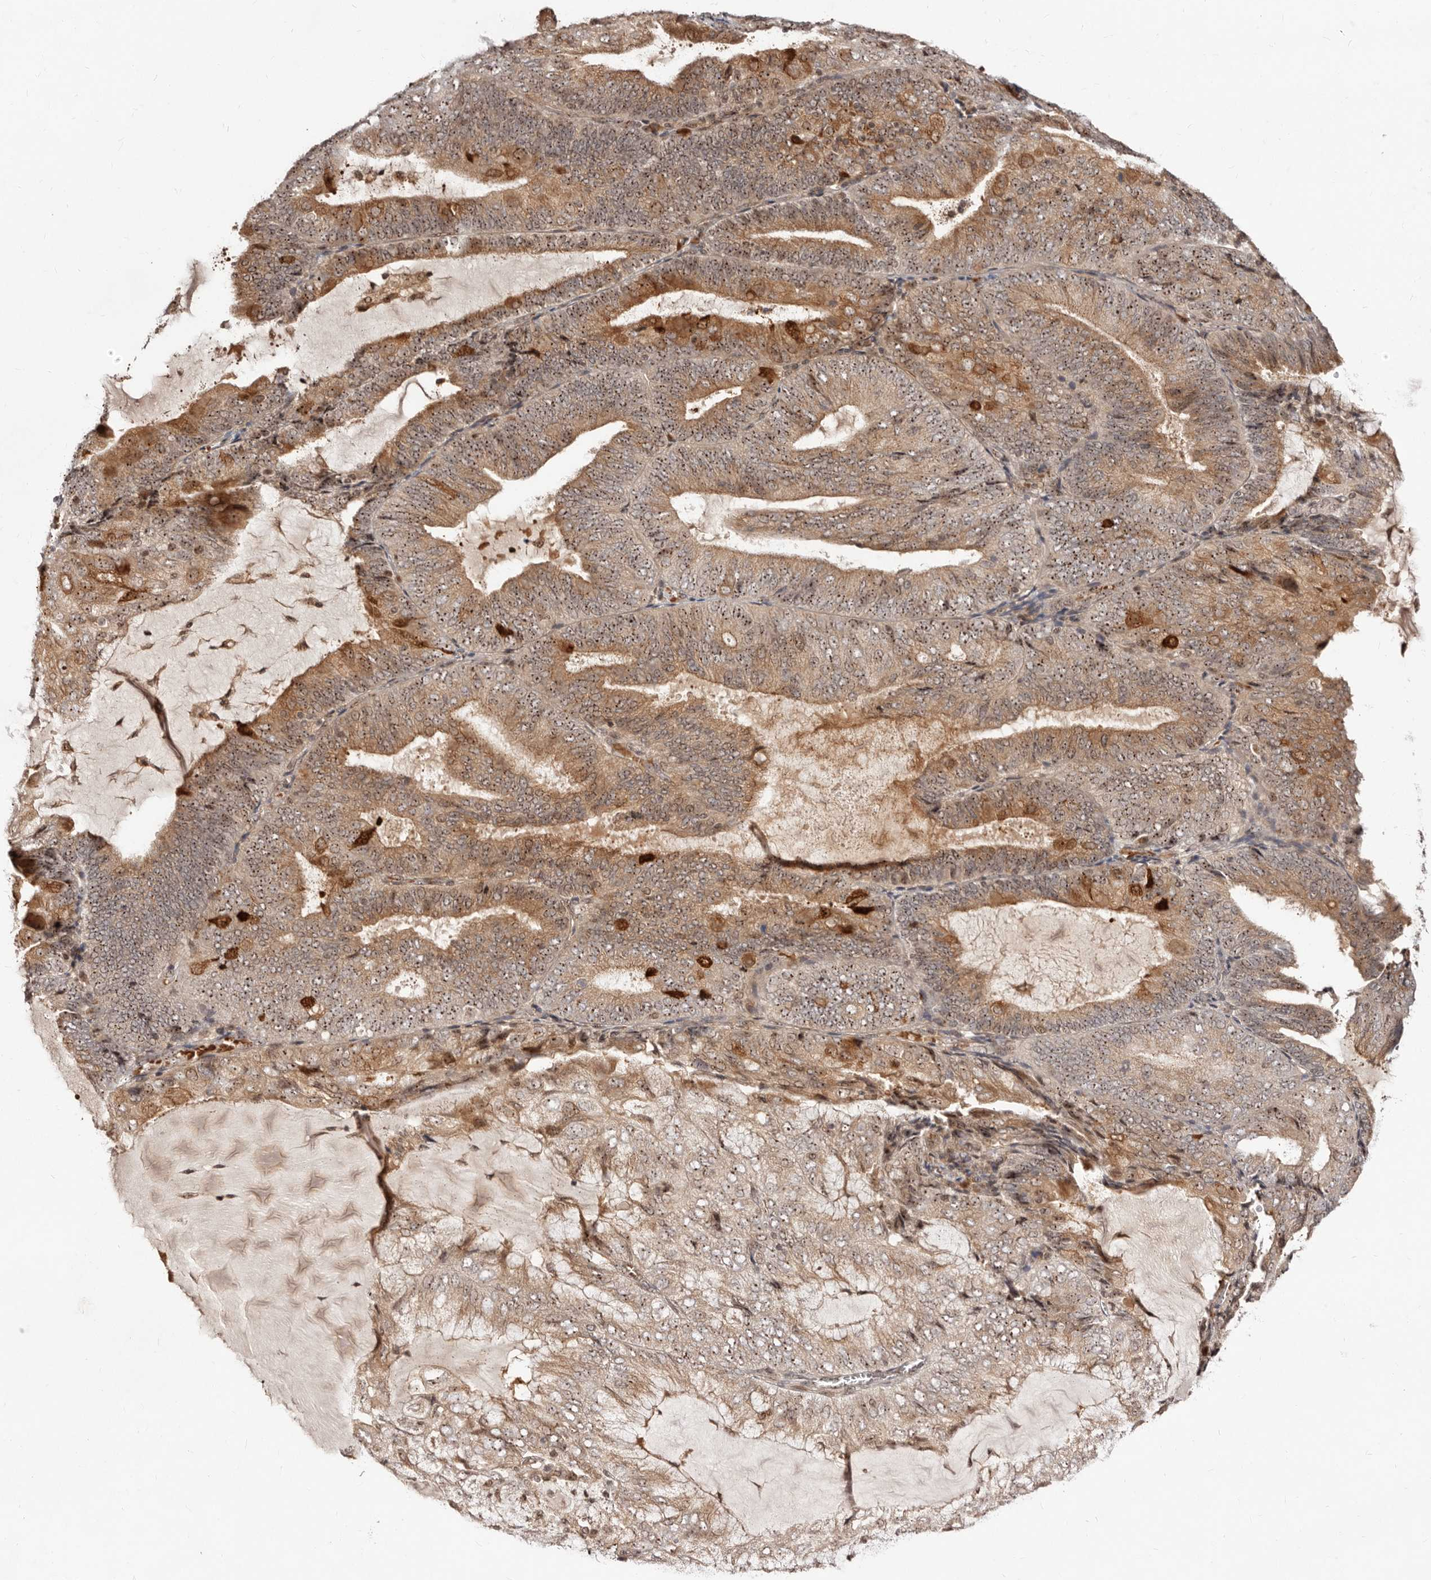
{"staining": {"intensity": "moderate", "quantity": ">75%", "location": "cytoplasmic/membranous,nuclear"}, "tissue": "endometrial cancer", "cell_type": "Tumor cells", "image_type": "cancer", "snomed": [{"axis": "morphology", "description": "Adenocarcinoma, NOS"}, {"axis": "topography", "description": "Endometrium"}], "caption": "This is an image of immunohistochemistry staining of endometrial cancer (adenocarcinoma), which shows moderate expression in the cytoplasmic/membranous and nuclear of tumor cells.", "gene": "APOL6", "patient": {"sex": "female", "age": 81}}